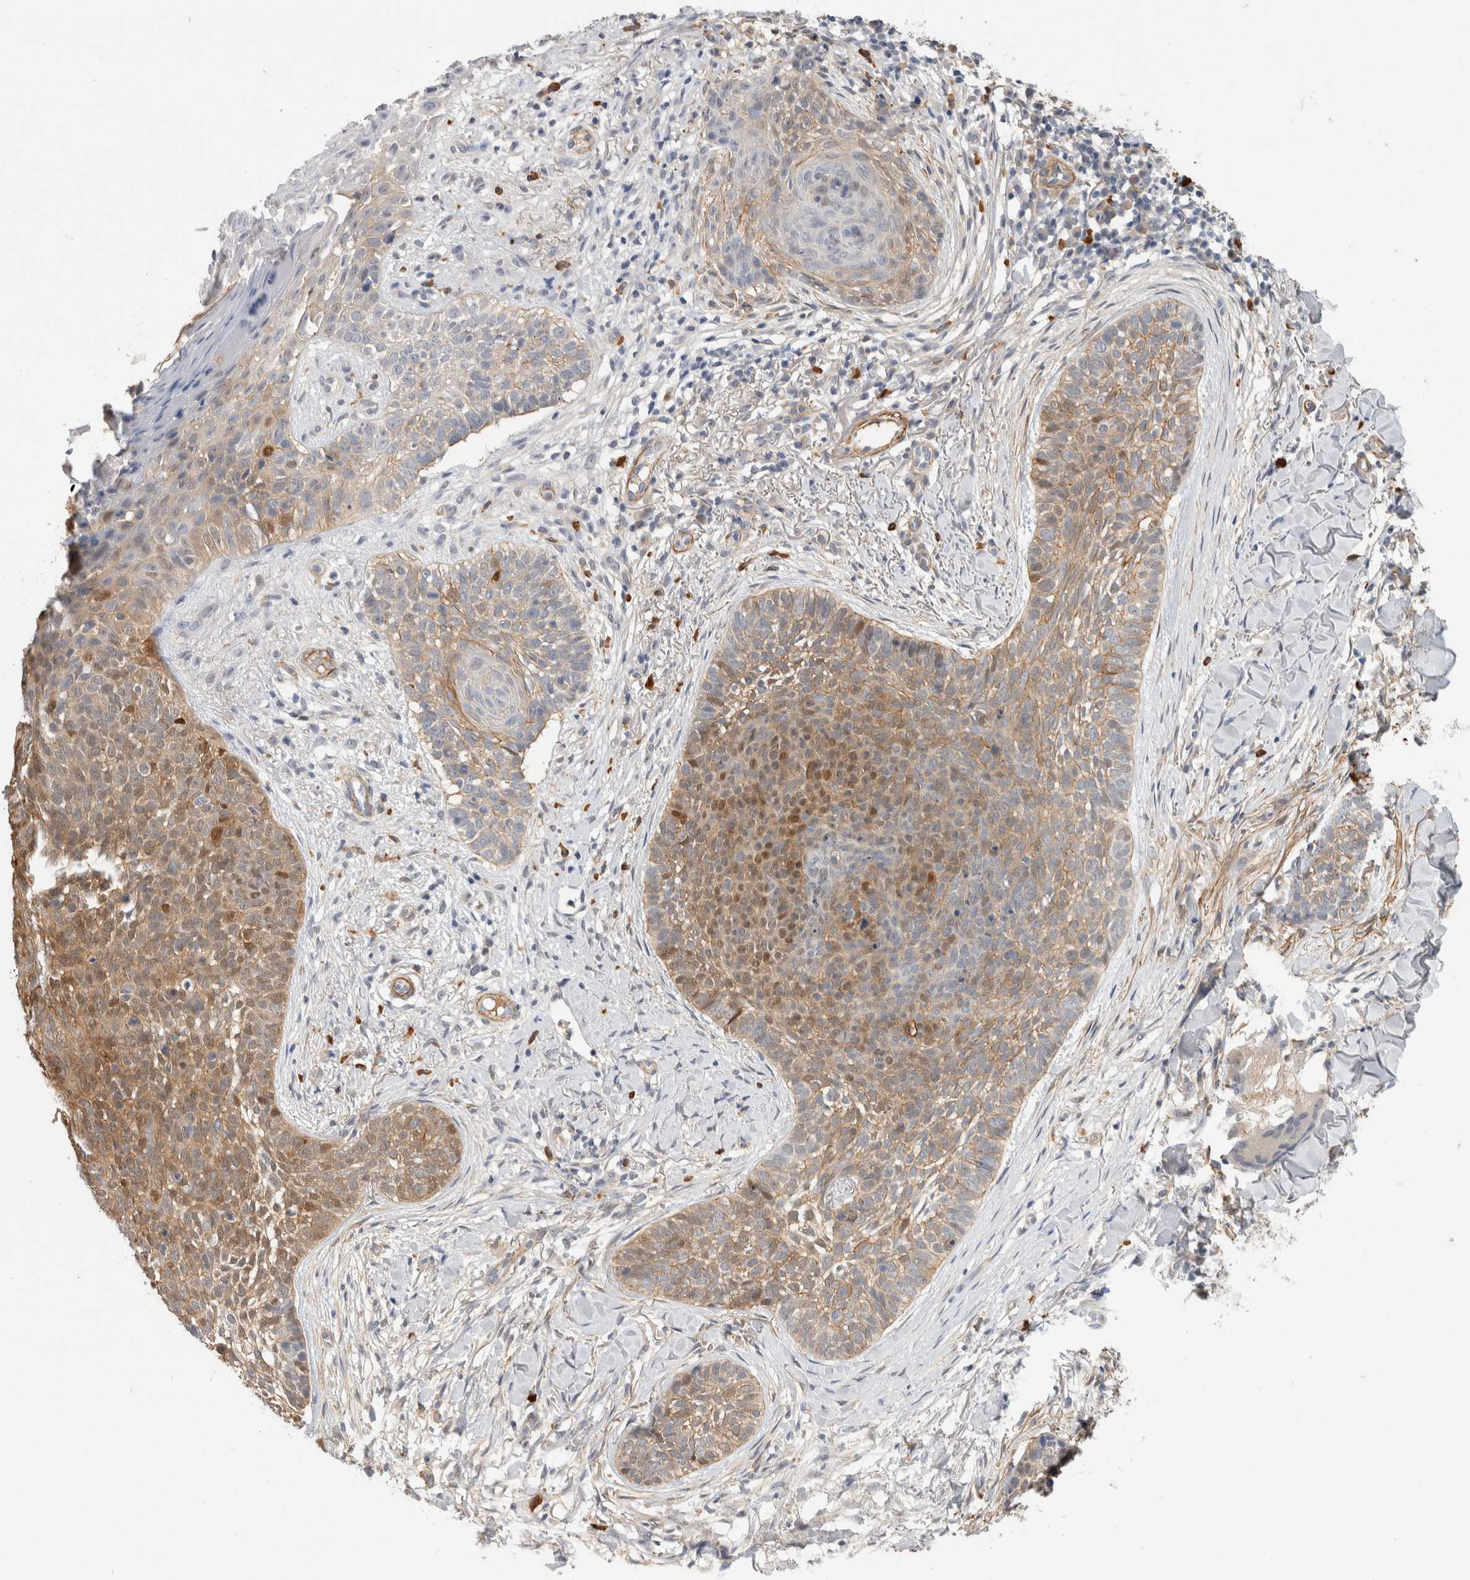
{"staining": {"intensity": "weak", "quantity": "25%-75%", "location": "cytoplasmic/membranous,nuclear"}, "tissue": "skin cancer", "cell_type": "Tumor cells", "image_type": "cancer", "snomed": [{"axis": "morphology", "description": "Normal tissue, NOS"}, {"axis": "morphology", "description": "Basal cell carcinoma"}, {"axis": "topography", "description": "Skin"}], "caption": "An IHC micrograph of neoplastic tissue is shown. Protein staining in brown highlights weak cytoplasmic/membranous and nuclear positivity in basal cell carcinoma (skin) within tumor cells.", "gene": "PGM1", "patient": {"sex": "male", "age": 67}}